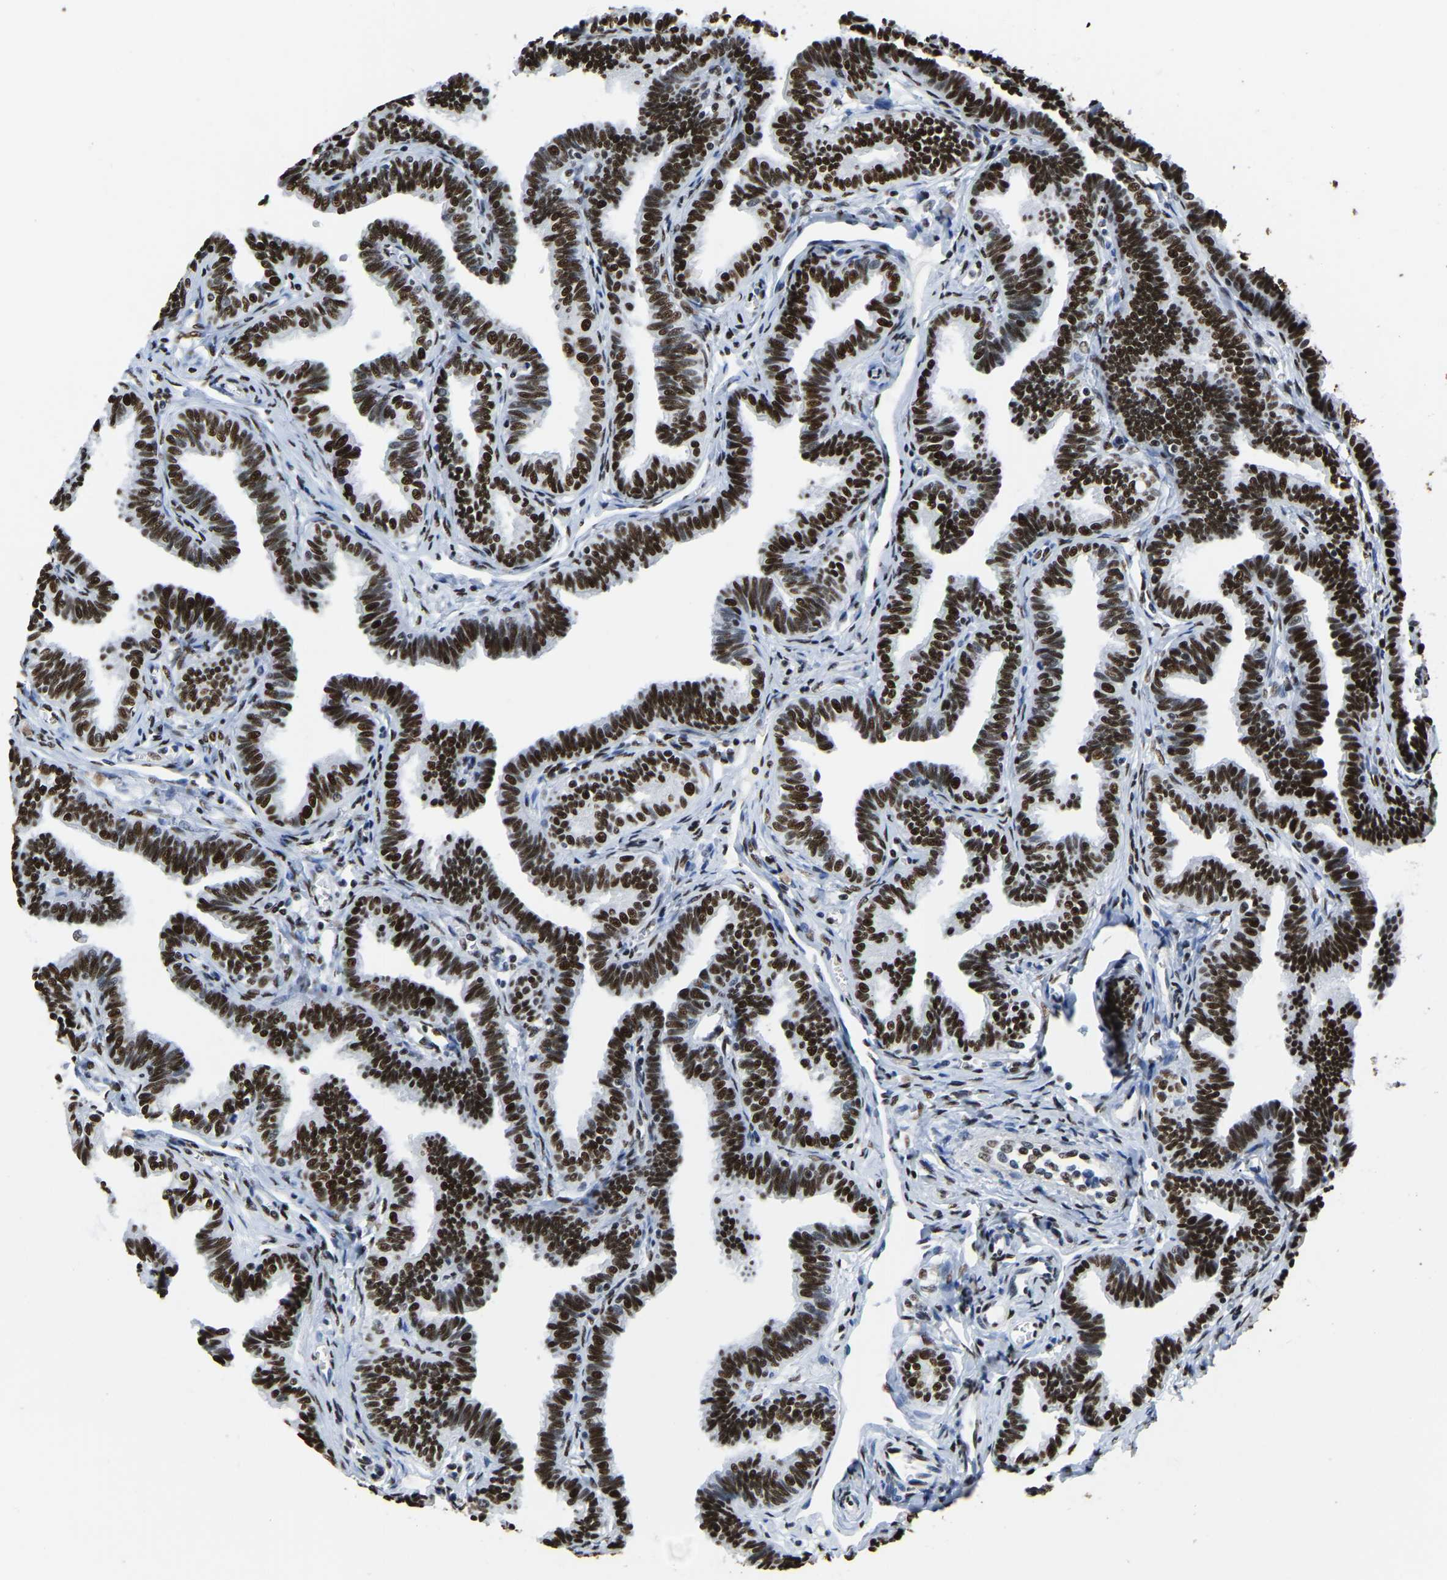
{"staining": {"intensity": "strong", "quantity": ">75%", "location": "nuclear"}, "tissue": "fallopian tube", "cell_type": "Glandular cells", "image_type": "normal", "snomed": [{"axis": "morphology", "description": "Normal tissue, NOS"}, {"axis": "topography", "description": "Fallopian tube"}, {"axis": "topography", "description": "Ovary"}], "caption": "The immunohistochemical stain shows strong nuclear staining in glandular cells of normal fallopian tube.", "gene": "UBA1", "patient": {"sex": "female", "age": 23}}